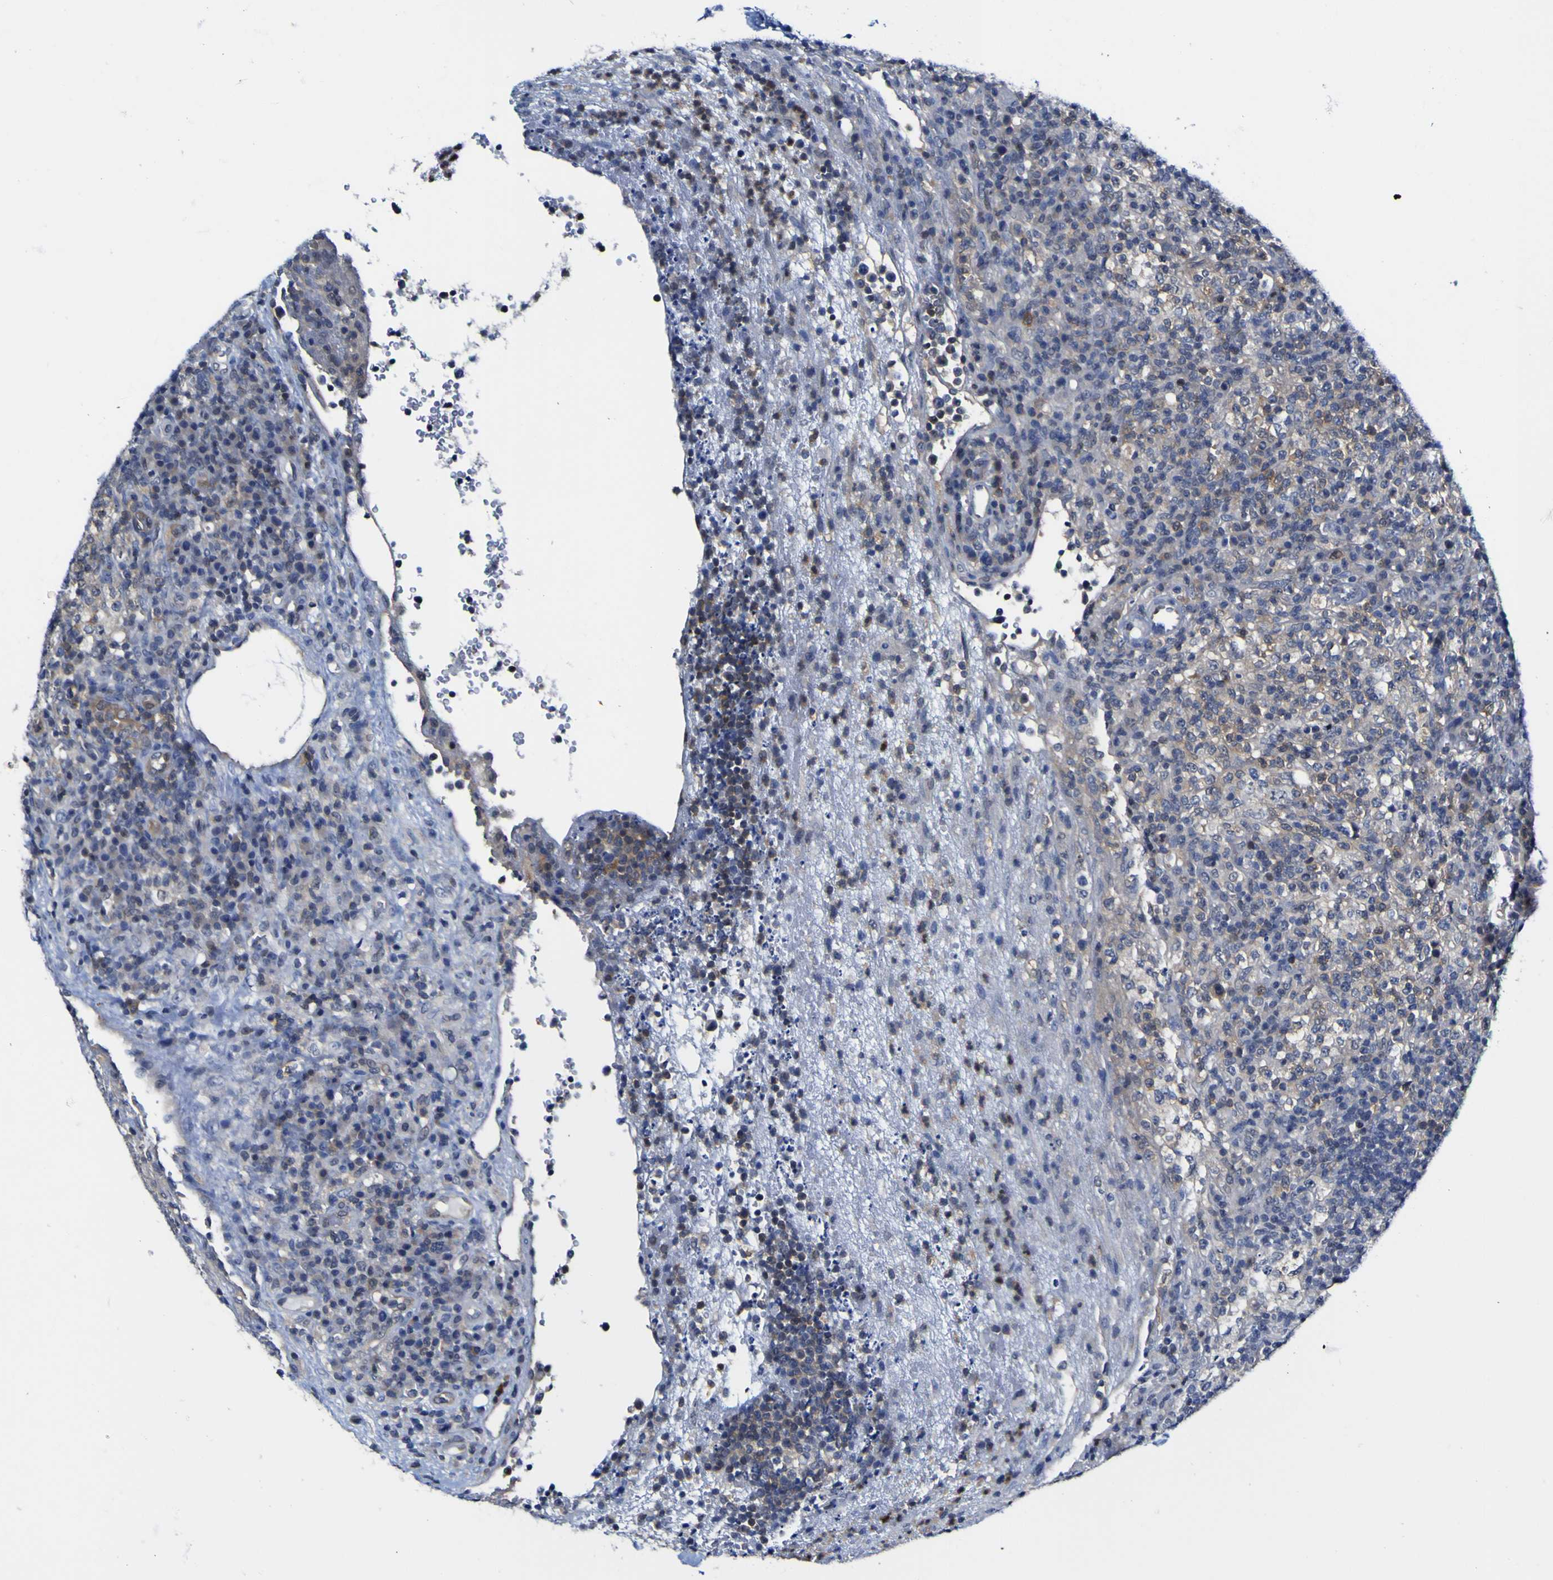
{"staining": {"intensity": "weak", "quantity": "25%-75%", "location": "cytoplasmic/membranous"}, "tissue": "lymphoma", "cell_type": "Tumor cells", "image_type": "cancer", "snomed": [{"axis": "morphology", "description": "Malignant lymphoma, non-Hodgkin's type, High grade"}, {"axis": "topography", "description": "Lymph node"}], "caption": "Lymphoma tissue shows weak cytoplasmic/membranous staining in about 25%-75% of tumor cells", "gene": "CASP6", "patient": {"sex": "female", "age": 76}}